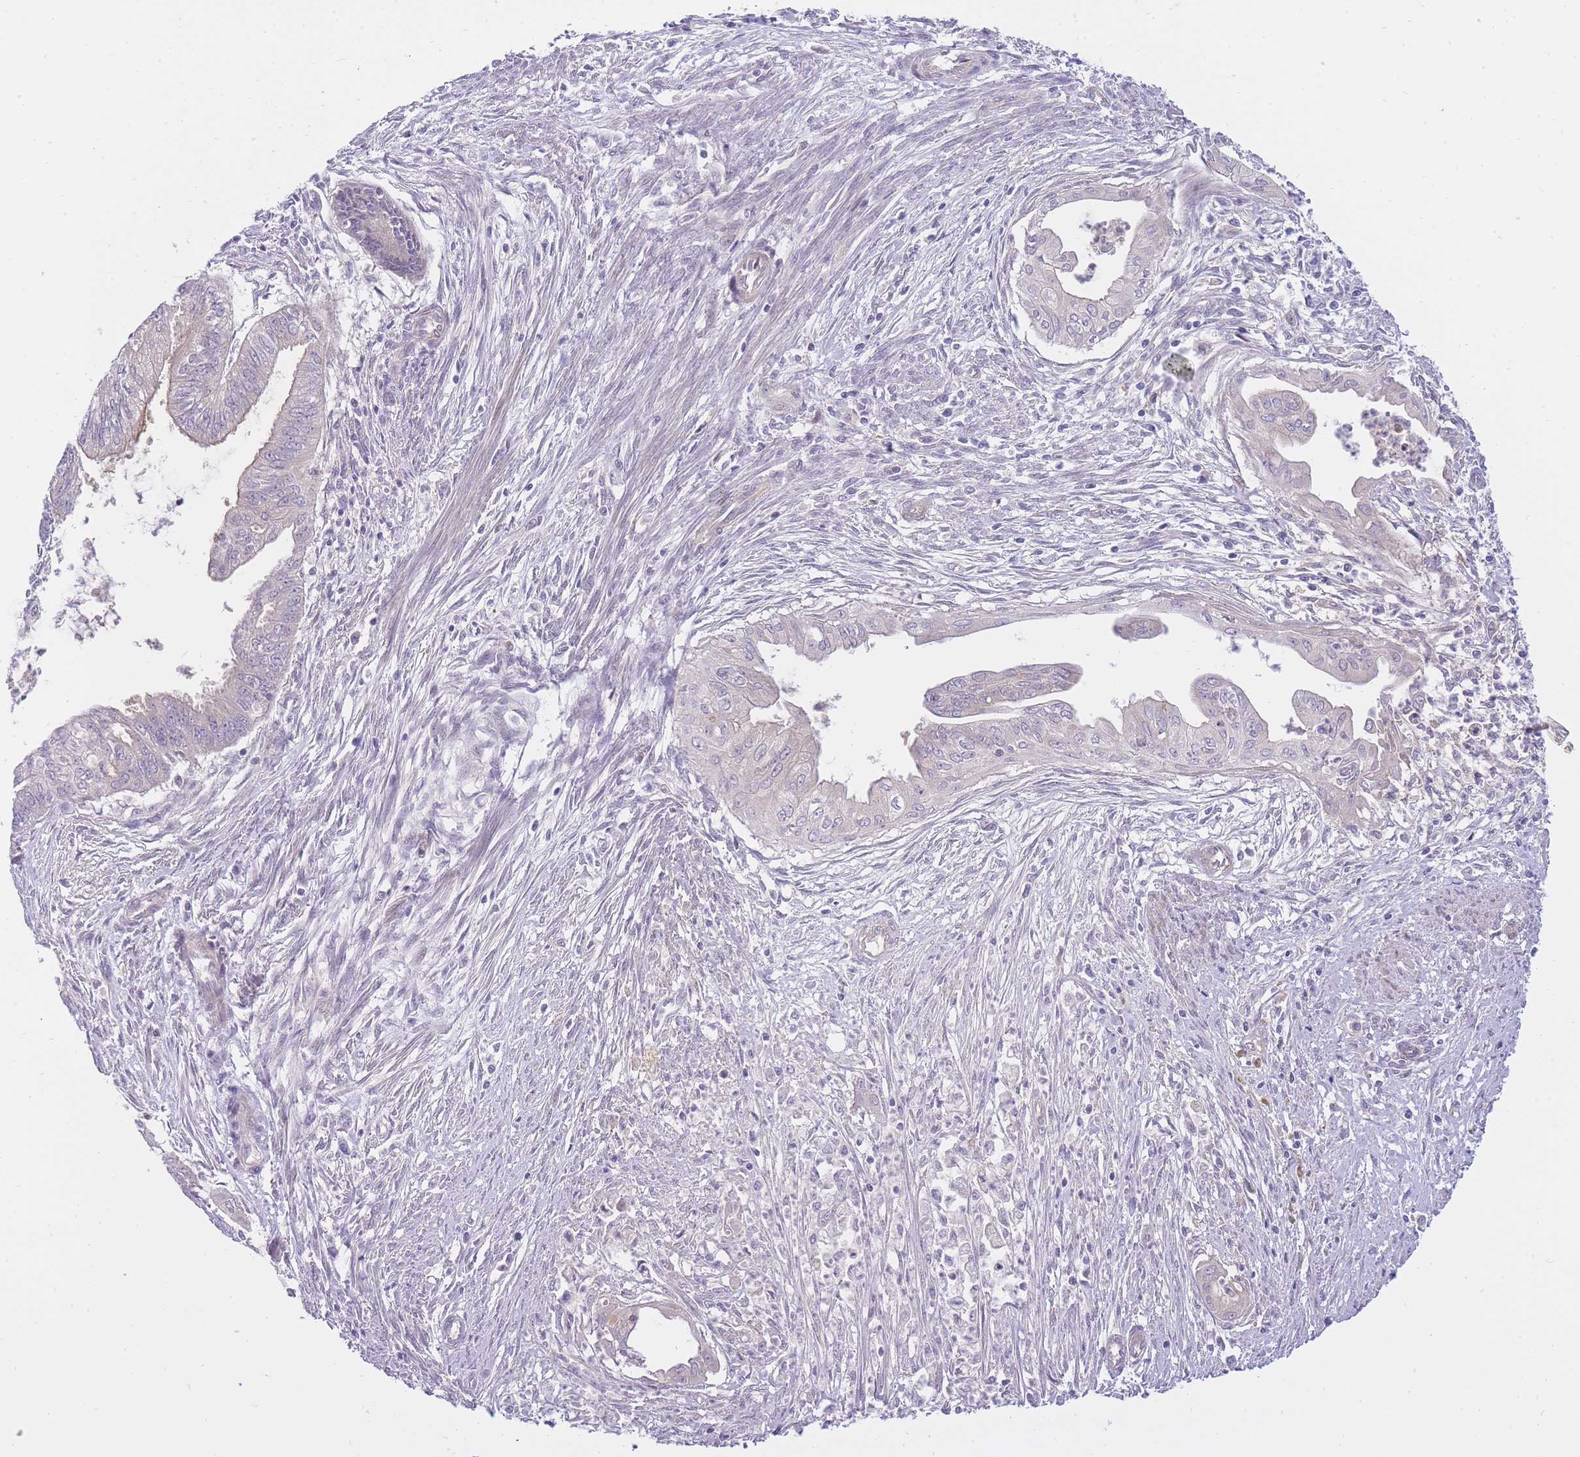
{"staining": {"intensity": "negative", "quantity": "none", "location": "none"}, "tissue": "endometrial cancer", "cell_type": "Tumor cells", "image_type": "cancer", "snomed": [{"axis": "morphology", "description": "Adenocarcinoma, NOS"}, {"axis": "topography", "description": "Endometrium"}], "caption": "Immunohistochemical staining of human endometrial cancer (adenocarcinoma) shows no significant positivity in tumor cells.", "gene": "CRYGN", "patient": {"sex": "female", "age": 73}}